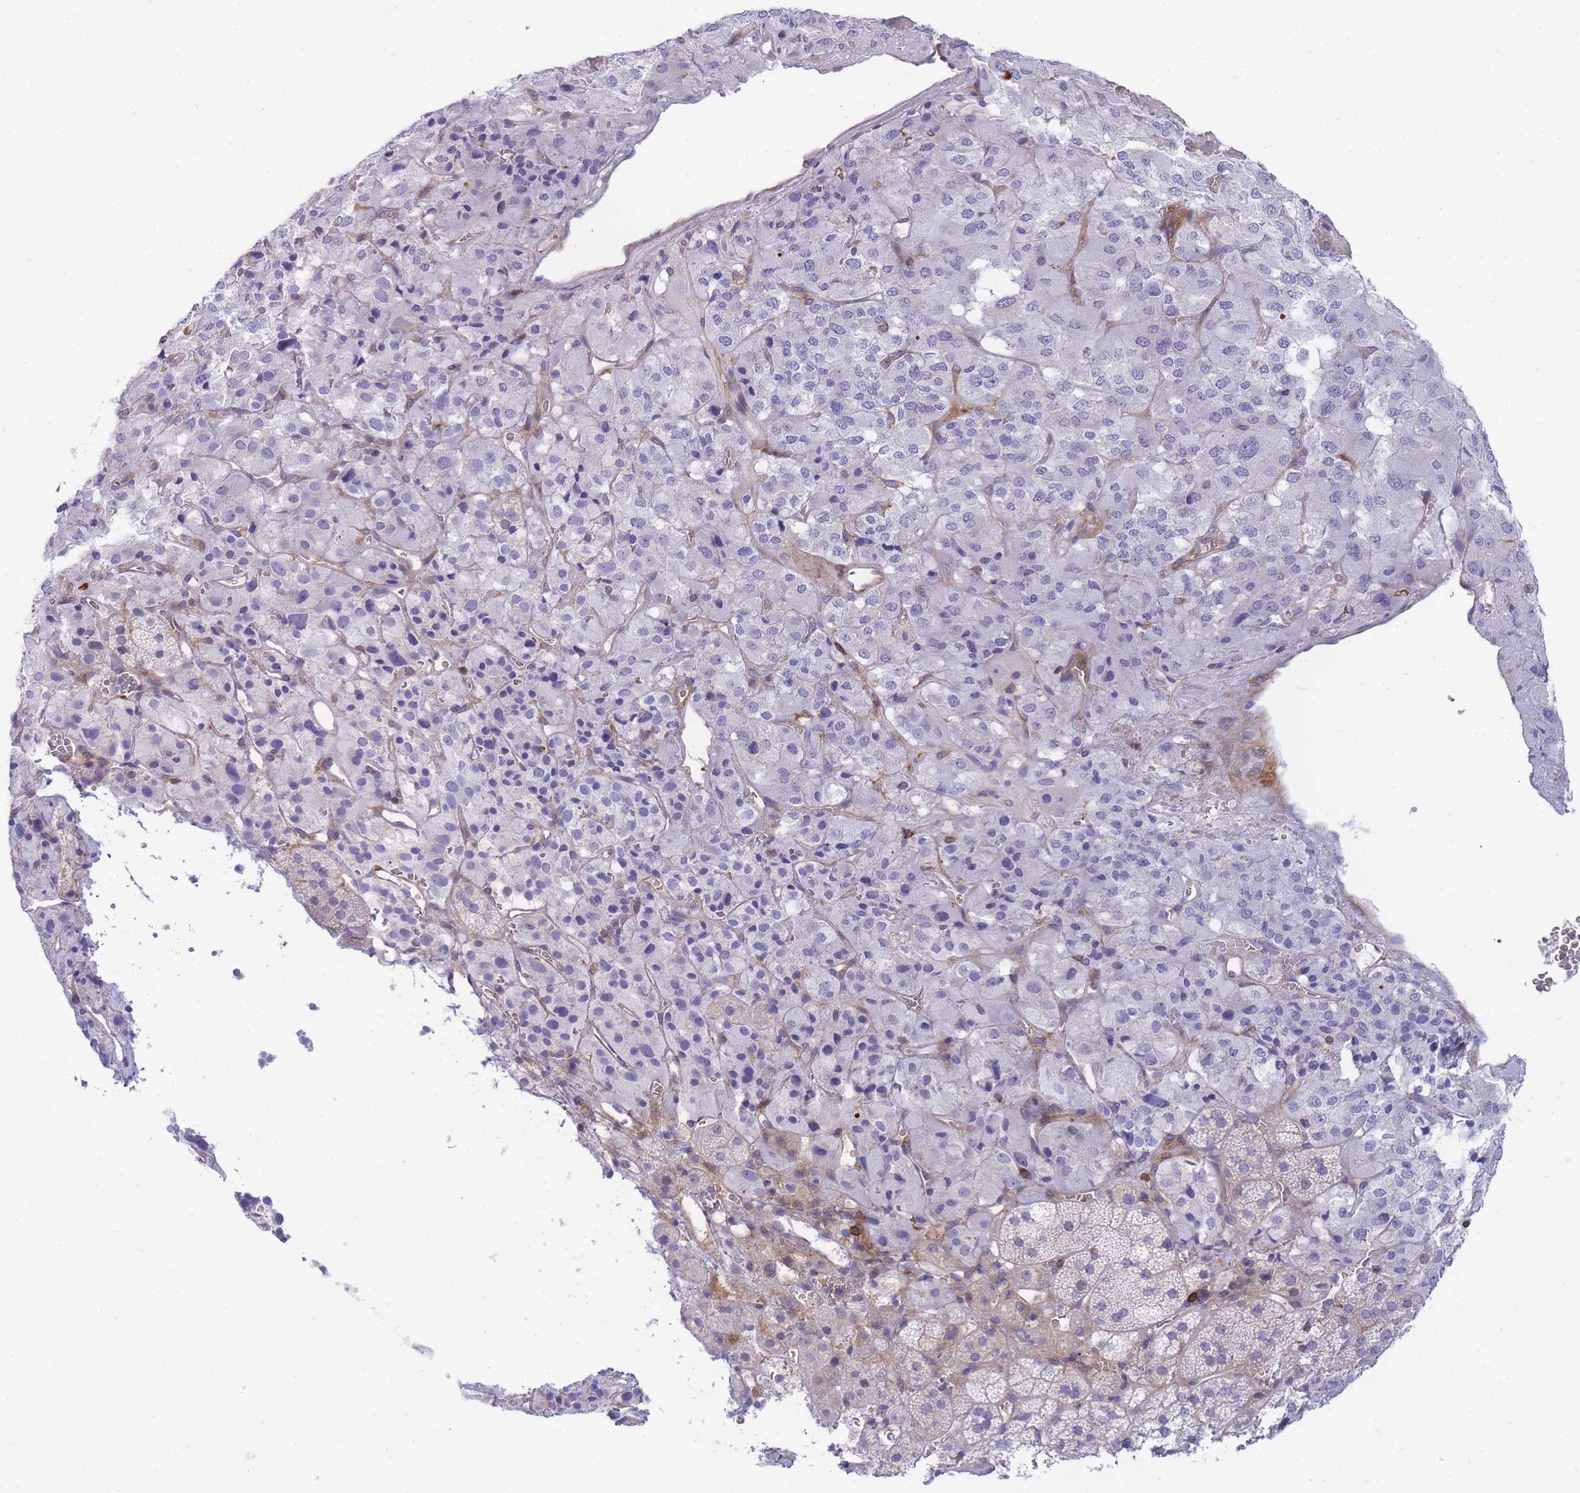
{"staining": {"intensity": "negative", "quantity": "none", "location": "none"}, "tissue": "adrenal gland", "cell_type": "Glandular cells", "image_type": "normal", "snomed": [{"axis": "morphology", "description": "Normal tissue, NOS"}, {"axis": "topography", "description": "Adrenal gland"}], "caption": "The histopathology image demonstrates no significant expression in glandular cells of adrenal gland.", "gene": "FBN3", "patient": {"sex": "female", "age": 44}}